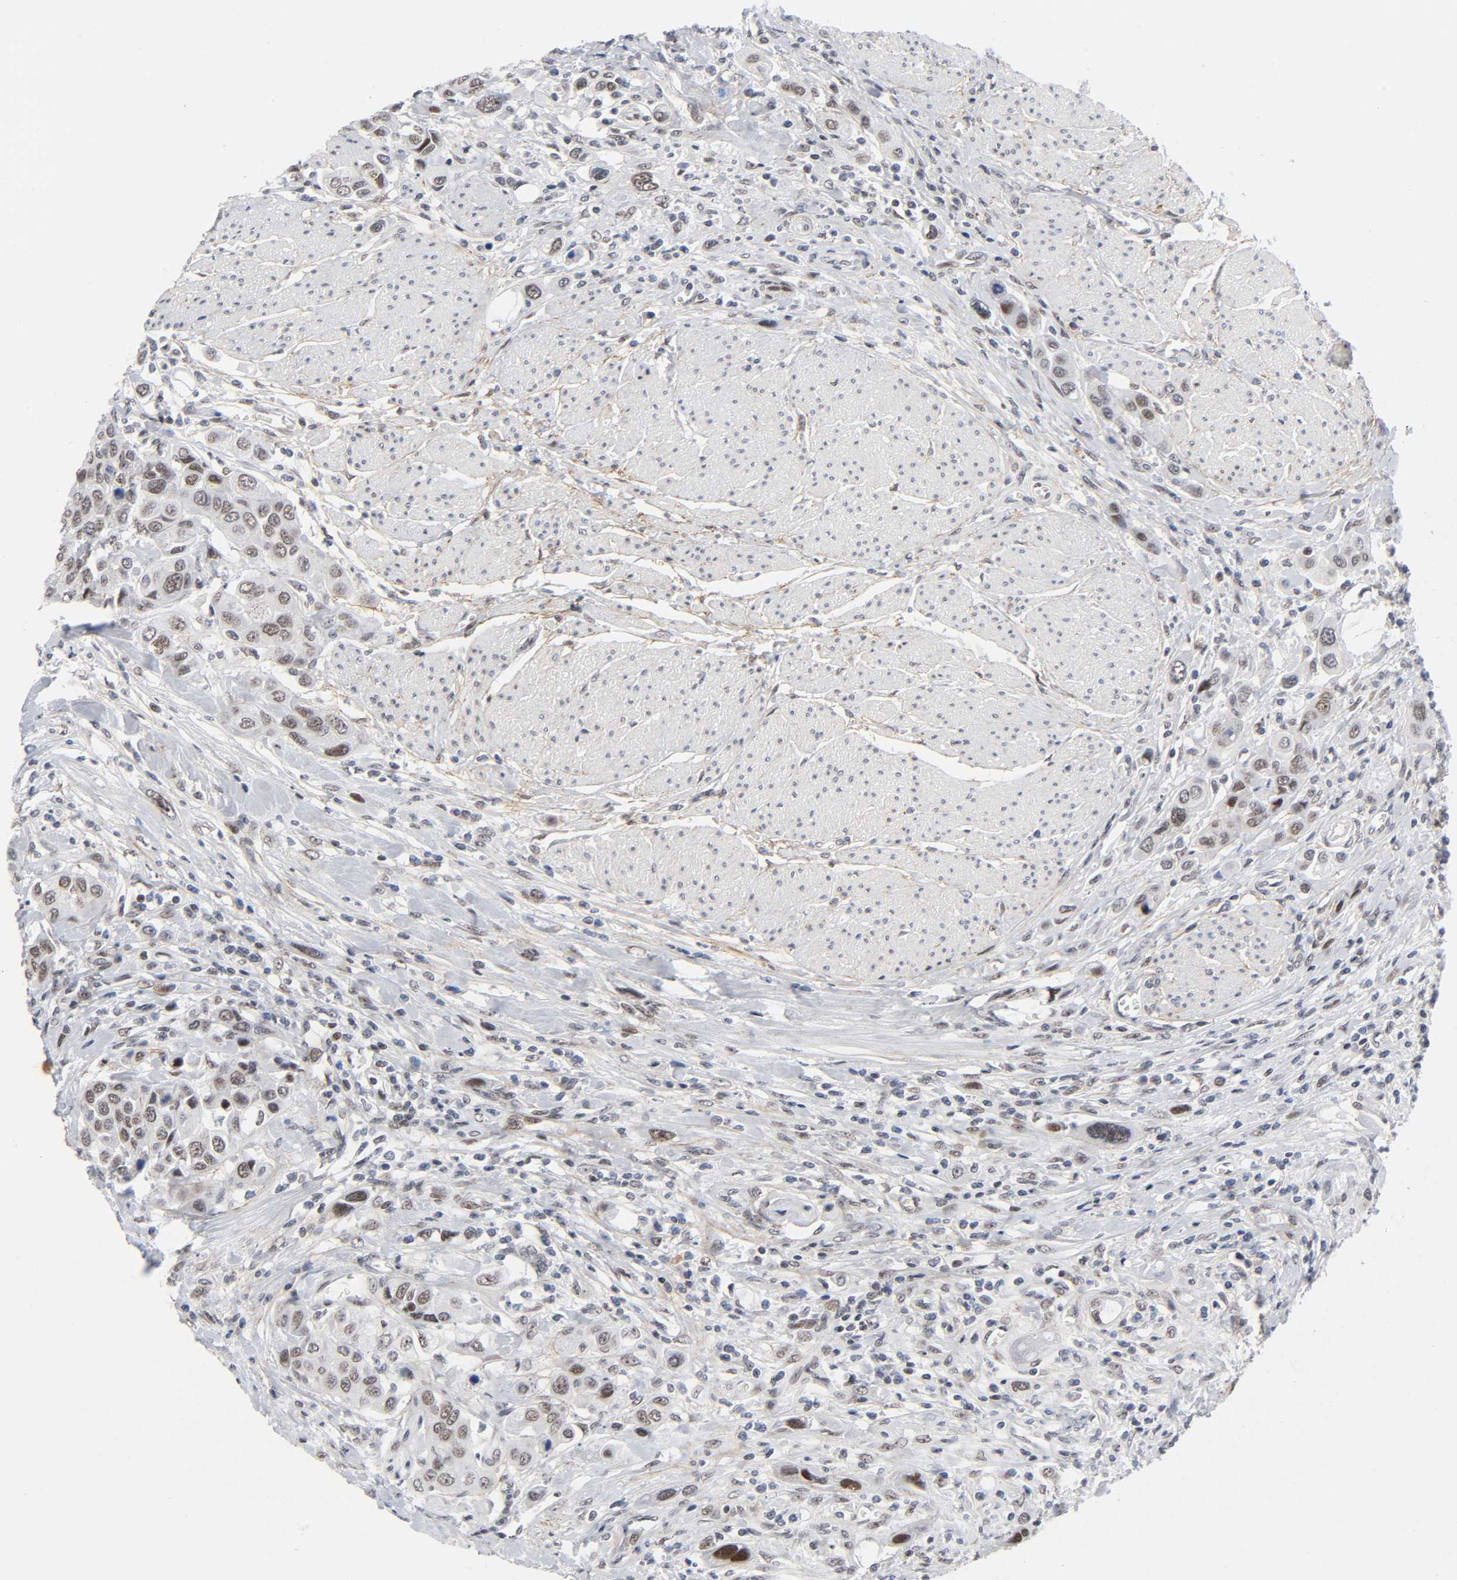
{"staining": {"intensity": "weak", "quantity": ">75%", "location": "nuclear"}, "tissue": "urothelial cancer", "cell_type": "Tumor cells", "image_type": "cancer", "snomed": [{"axis": "morphology", "description": "Urothelial carcinoma, High grade"}, {"axis": "topography", "description": "Urinary bladder"}], "caption": "The histopathology image displays immunohistochemical staining of high-grade urothelial carcinoma. There is weak nuclear expression is present in about >75% of tumor cells.", "gene": "DIDO1", "patient": {"sex": "male", "age": 50}}